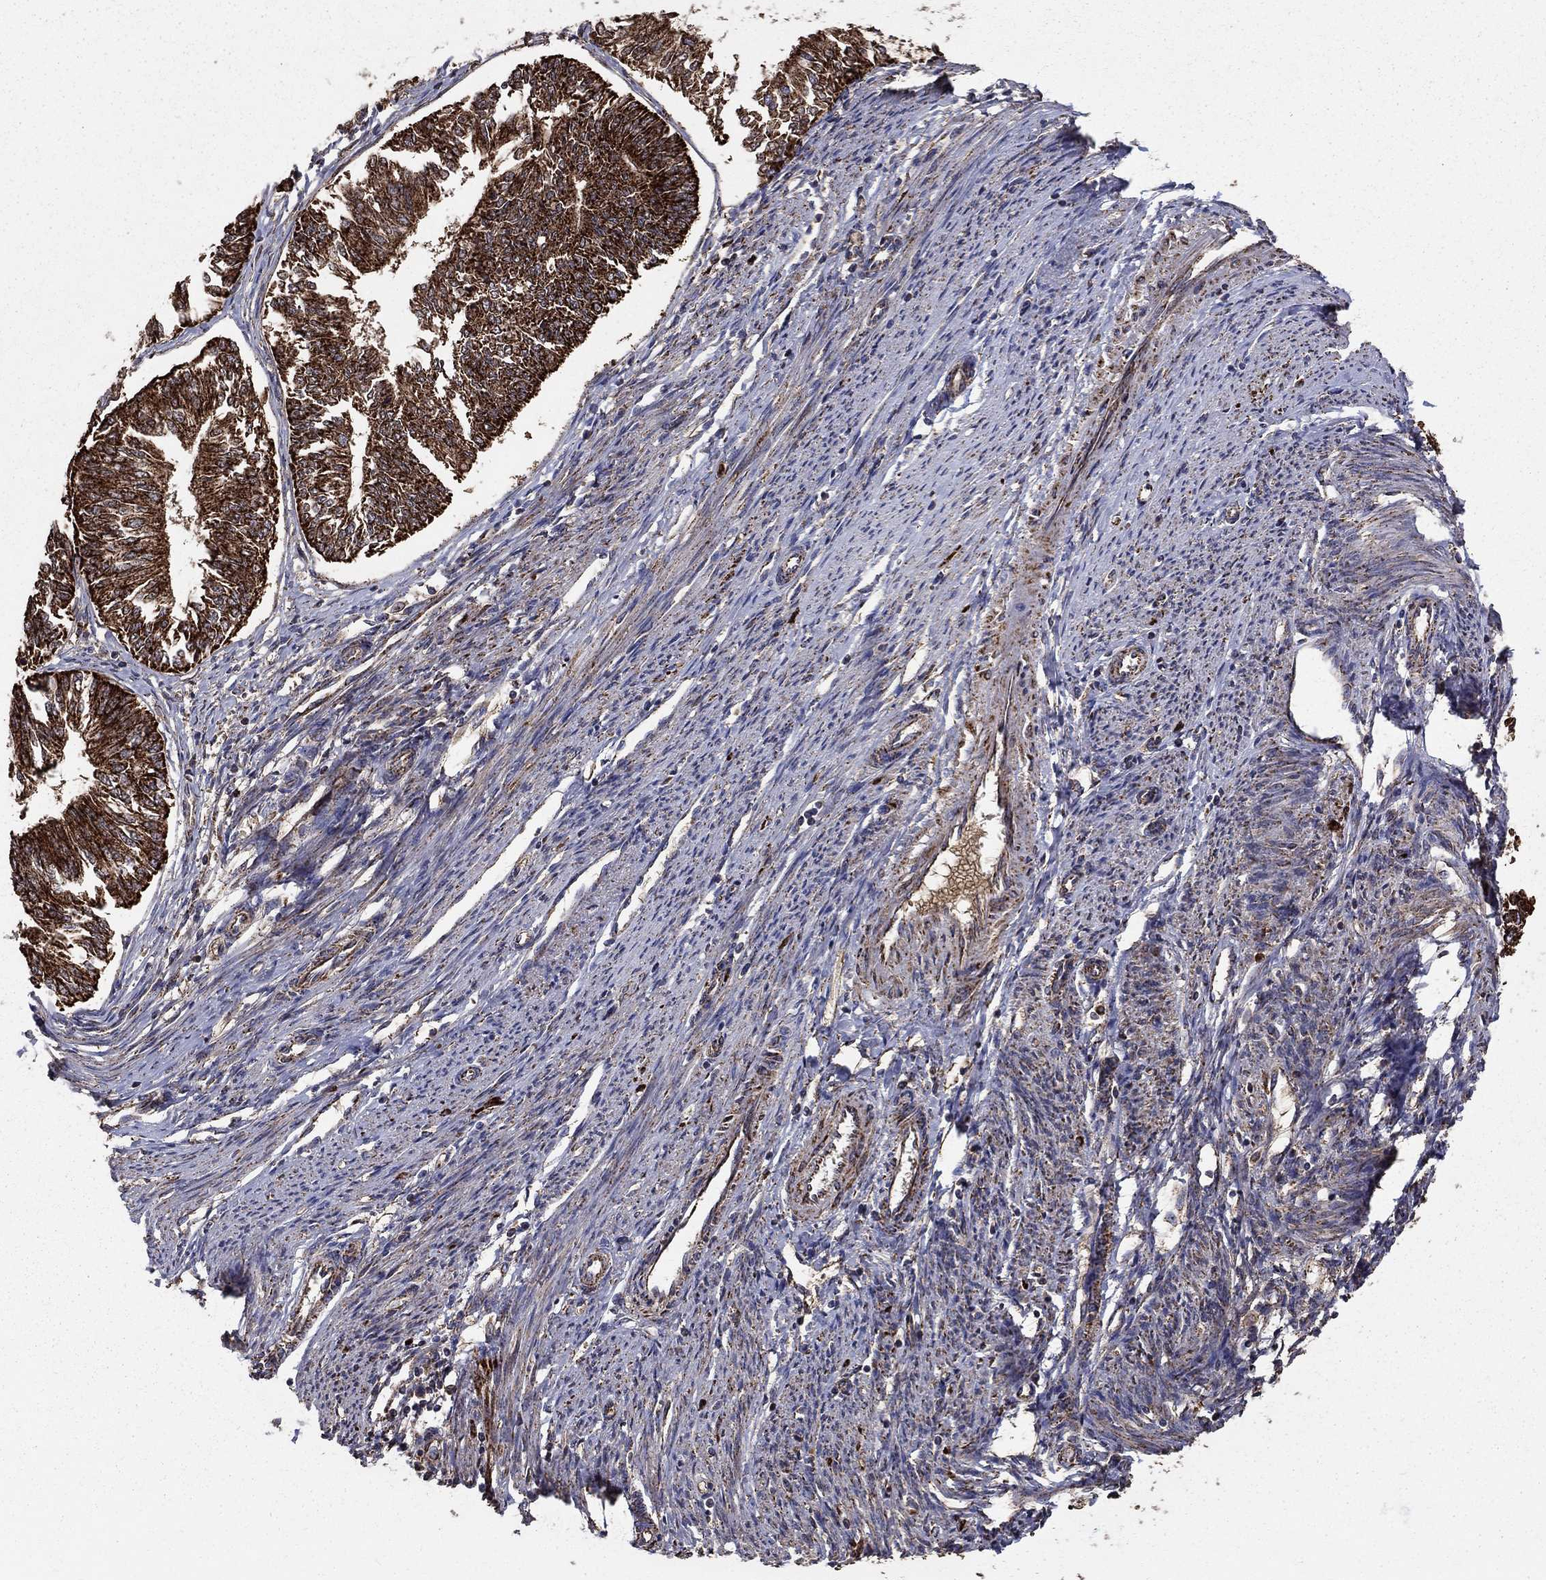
{"staining": {"intensity": "strong", "quantity": ">75%", "location": "cytoplasmic/membranous"}, "tissue": "endometrial cancer", "cell_type": "Tumor cells", "image_type": "cancer", "snomed": [{"axis": "morphology", "description": "Adenocarcinoma, NOS"}, {"axis": "topography", "description": "Endometrium"}], "caption": "Protein staining shows strong cytoplasmic/membranous positivity in about >75% of tumor cells in adenocarcinoma (endometrial).", "gene": "GCSH", "patient": {"sex": "female", "age": 58}}